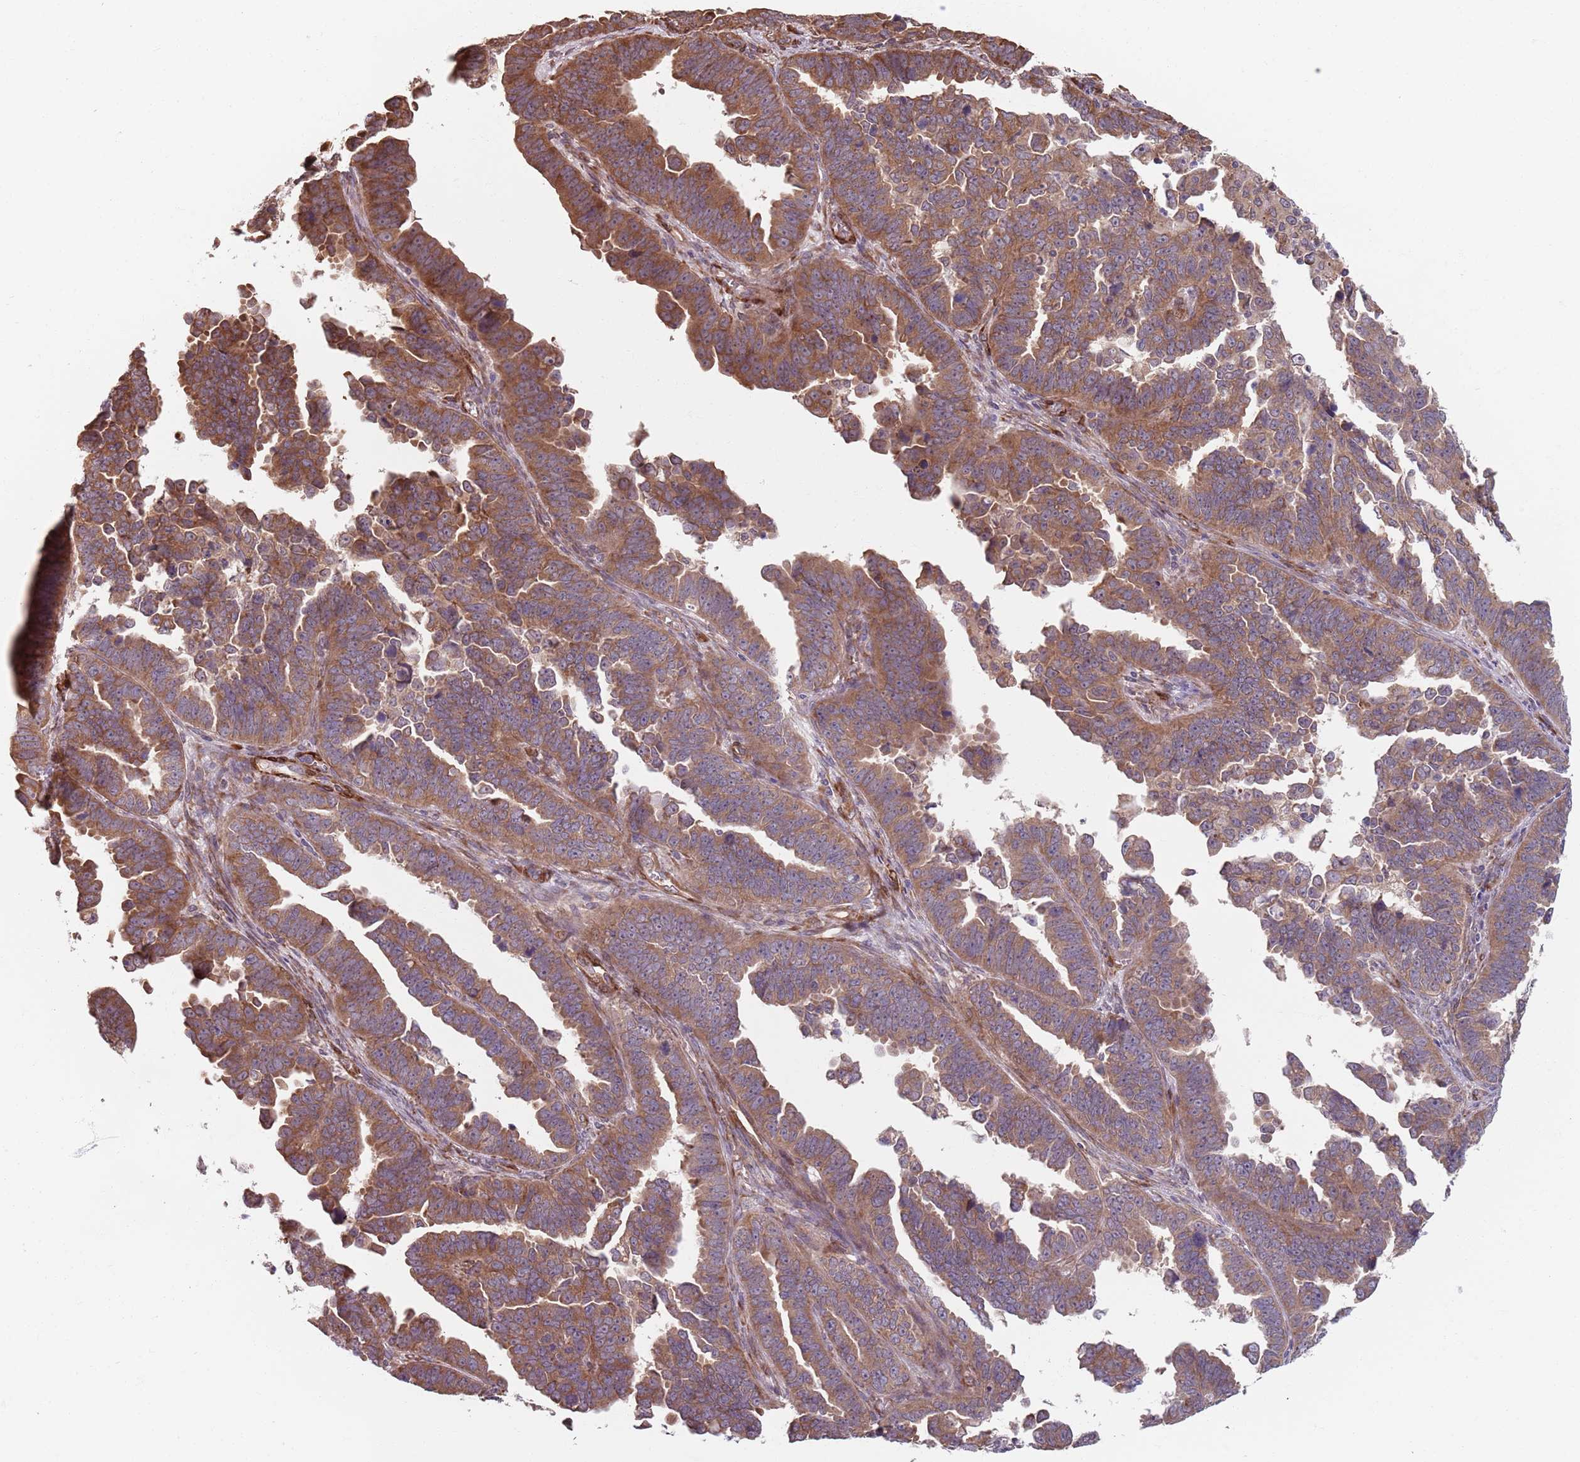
{"staining": {"intensity": "moderate", "quantity": ">75%", "location": "cytoplasmic/membranous"}, "tissue": "endometrial cancer", "cell_type": "Tumor cells", "image_type": "cancer", "snomed": [{"axis": "morphology", "description": "Adenocarcinoma, NOS"}, {"axis": "topography", "description": "Endometrium"}], "caption": "This is an image of IHC staining of endometrial cancer, which shows moderate expression in the cytoplasmic/membranous of tumor cells.", "gene": "NOTCH3", "patient": {"sex": "female", "age": 75}}